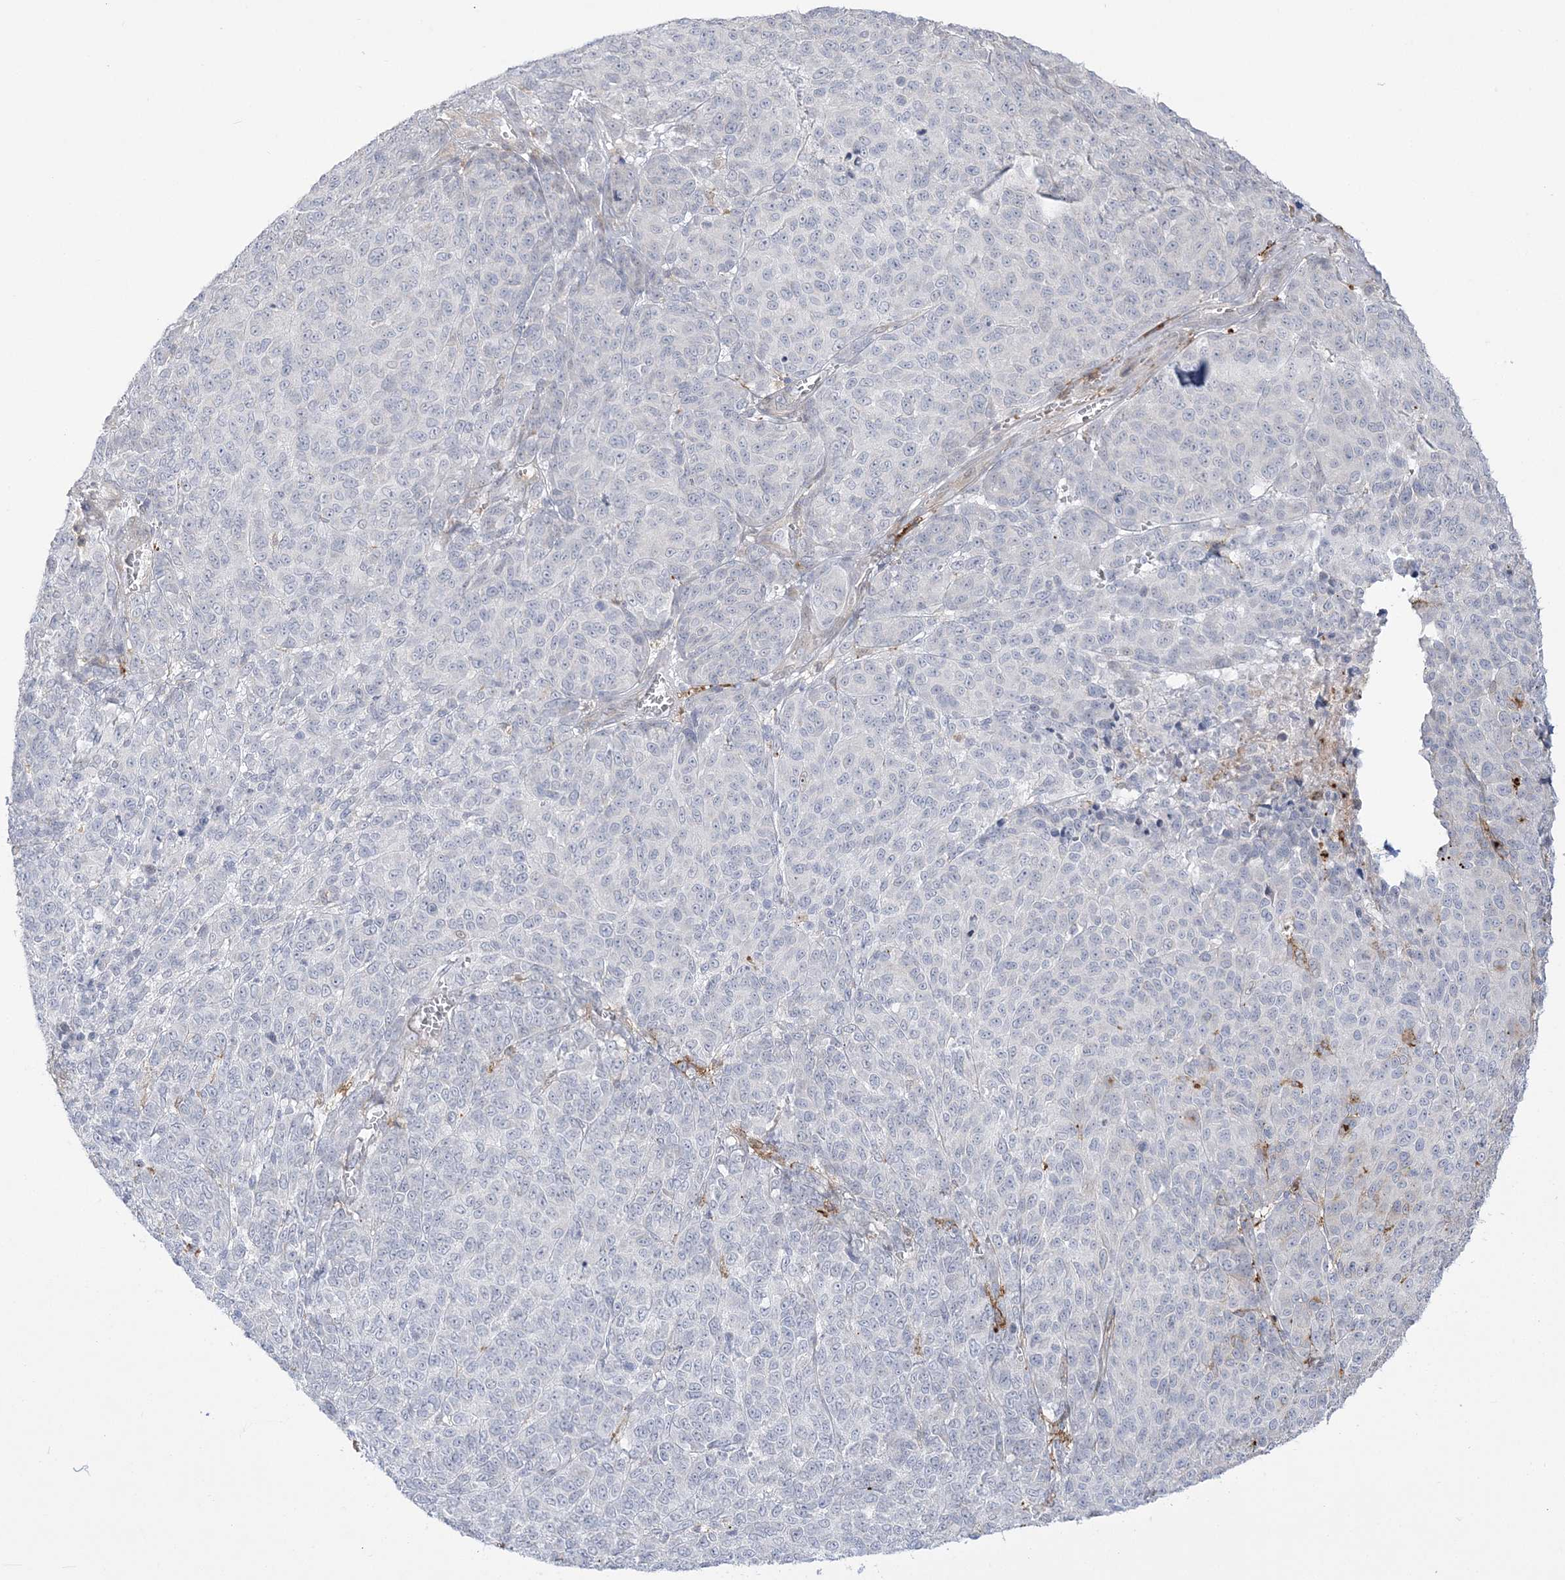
{"staining": {"intensity": "weak", "quantity": "<25%", "location": "cytoplasmic/membranous"}, "tissue": "melanoma", "cell_type": "Tumor cells", "image_type": "cancer", "snomed": [{"axis": "morphology", "description": "Malignant melanoma, NOS"}, {"axis": "topography", "description": "Skin"}], "caption": "An IHC photomicrograph of malignant melanoma is shown. There is no staining in tumor cells of malignant melanoma. The staining is performed using DAB (3,3'-diaminobenzidine) brown chromogen with nuclei counter-stained in using hematoxylin.", "gene": "HAAO", "patient": {"sex": "male", "age": 49}}